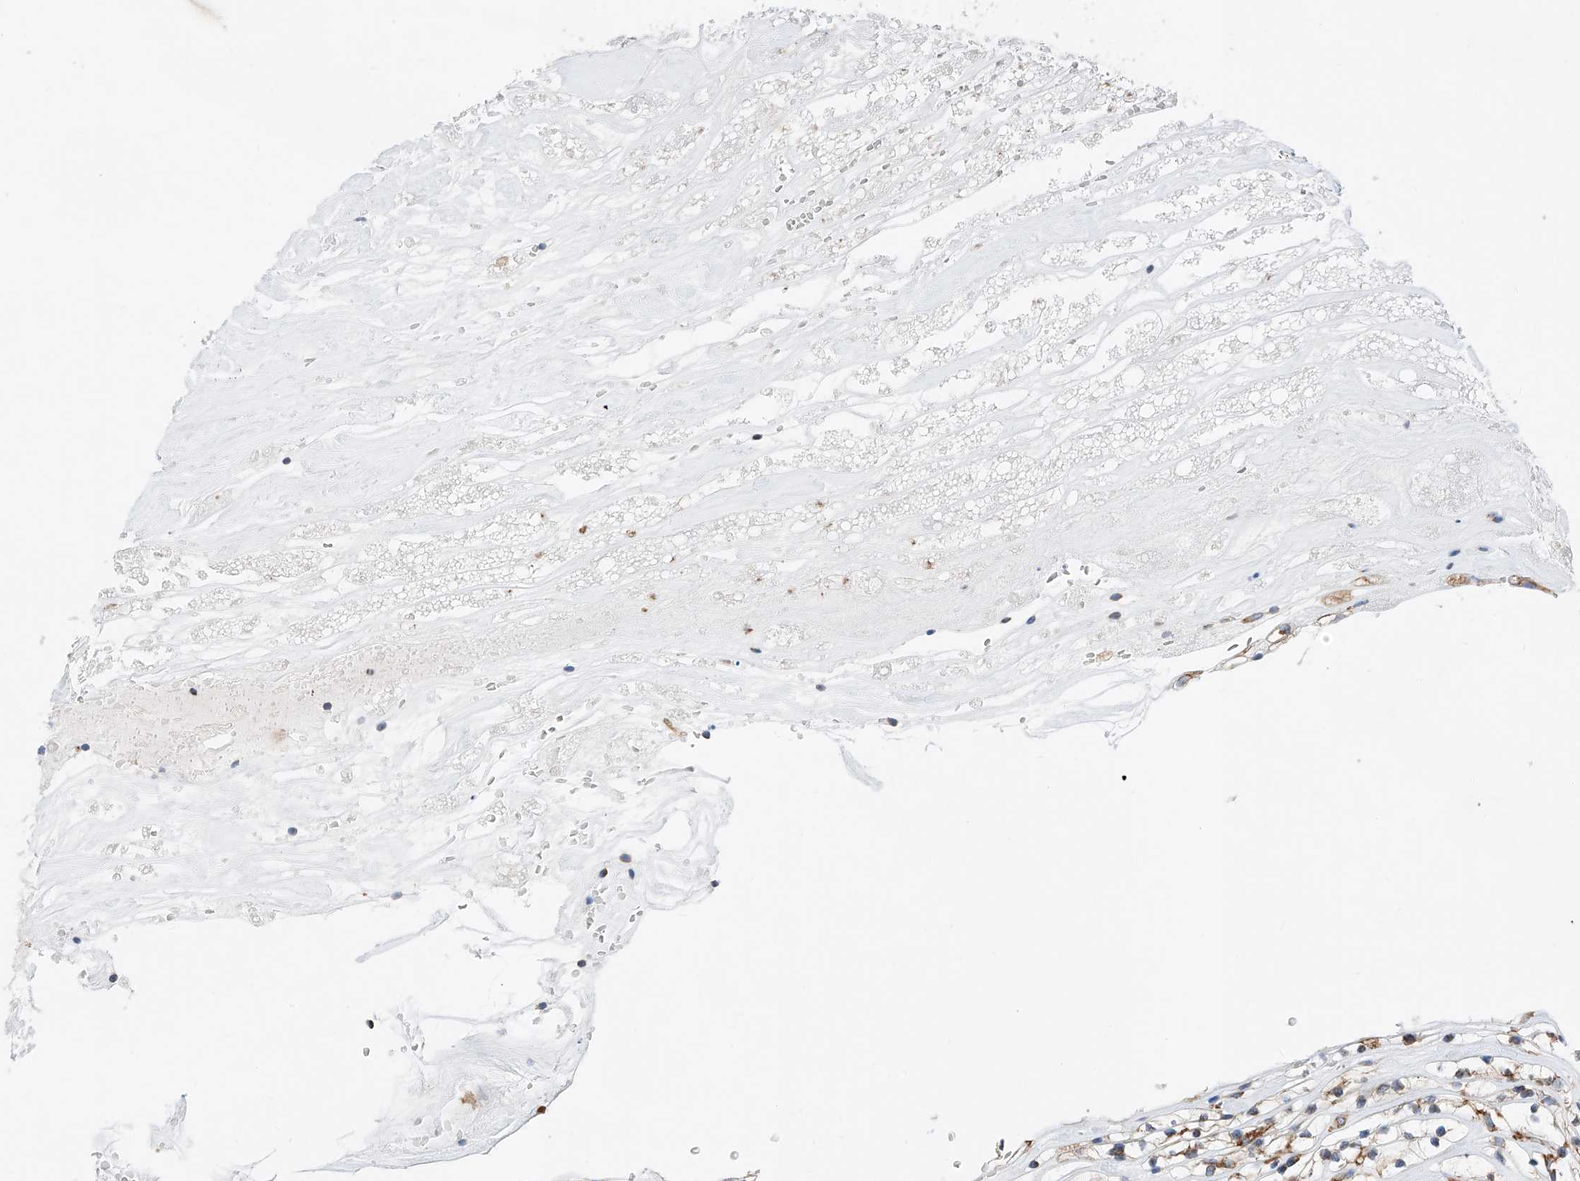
{"staining": {"intensity": "weak", "quantity": "25%-75%", "location": "cytoplasmic/membranous"}, "tissue": "renal cancer", "cell_type": "Tumor cells", "image_type": "cancer", "snomed": [{"axis": "morphology", "description": "Adenocarcinoma, NOS"}, {"axis": "topography", "description": "Kidney"}], "caption": "Human adenocarcinoma (renal) stained for a protein (brown) displays weak cytoplasmic/membranous positive expression in about 25%-75% of tumor cells.", "gene": "CRELD1", "patient": {"sex": "female", "age": 57}}